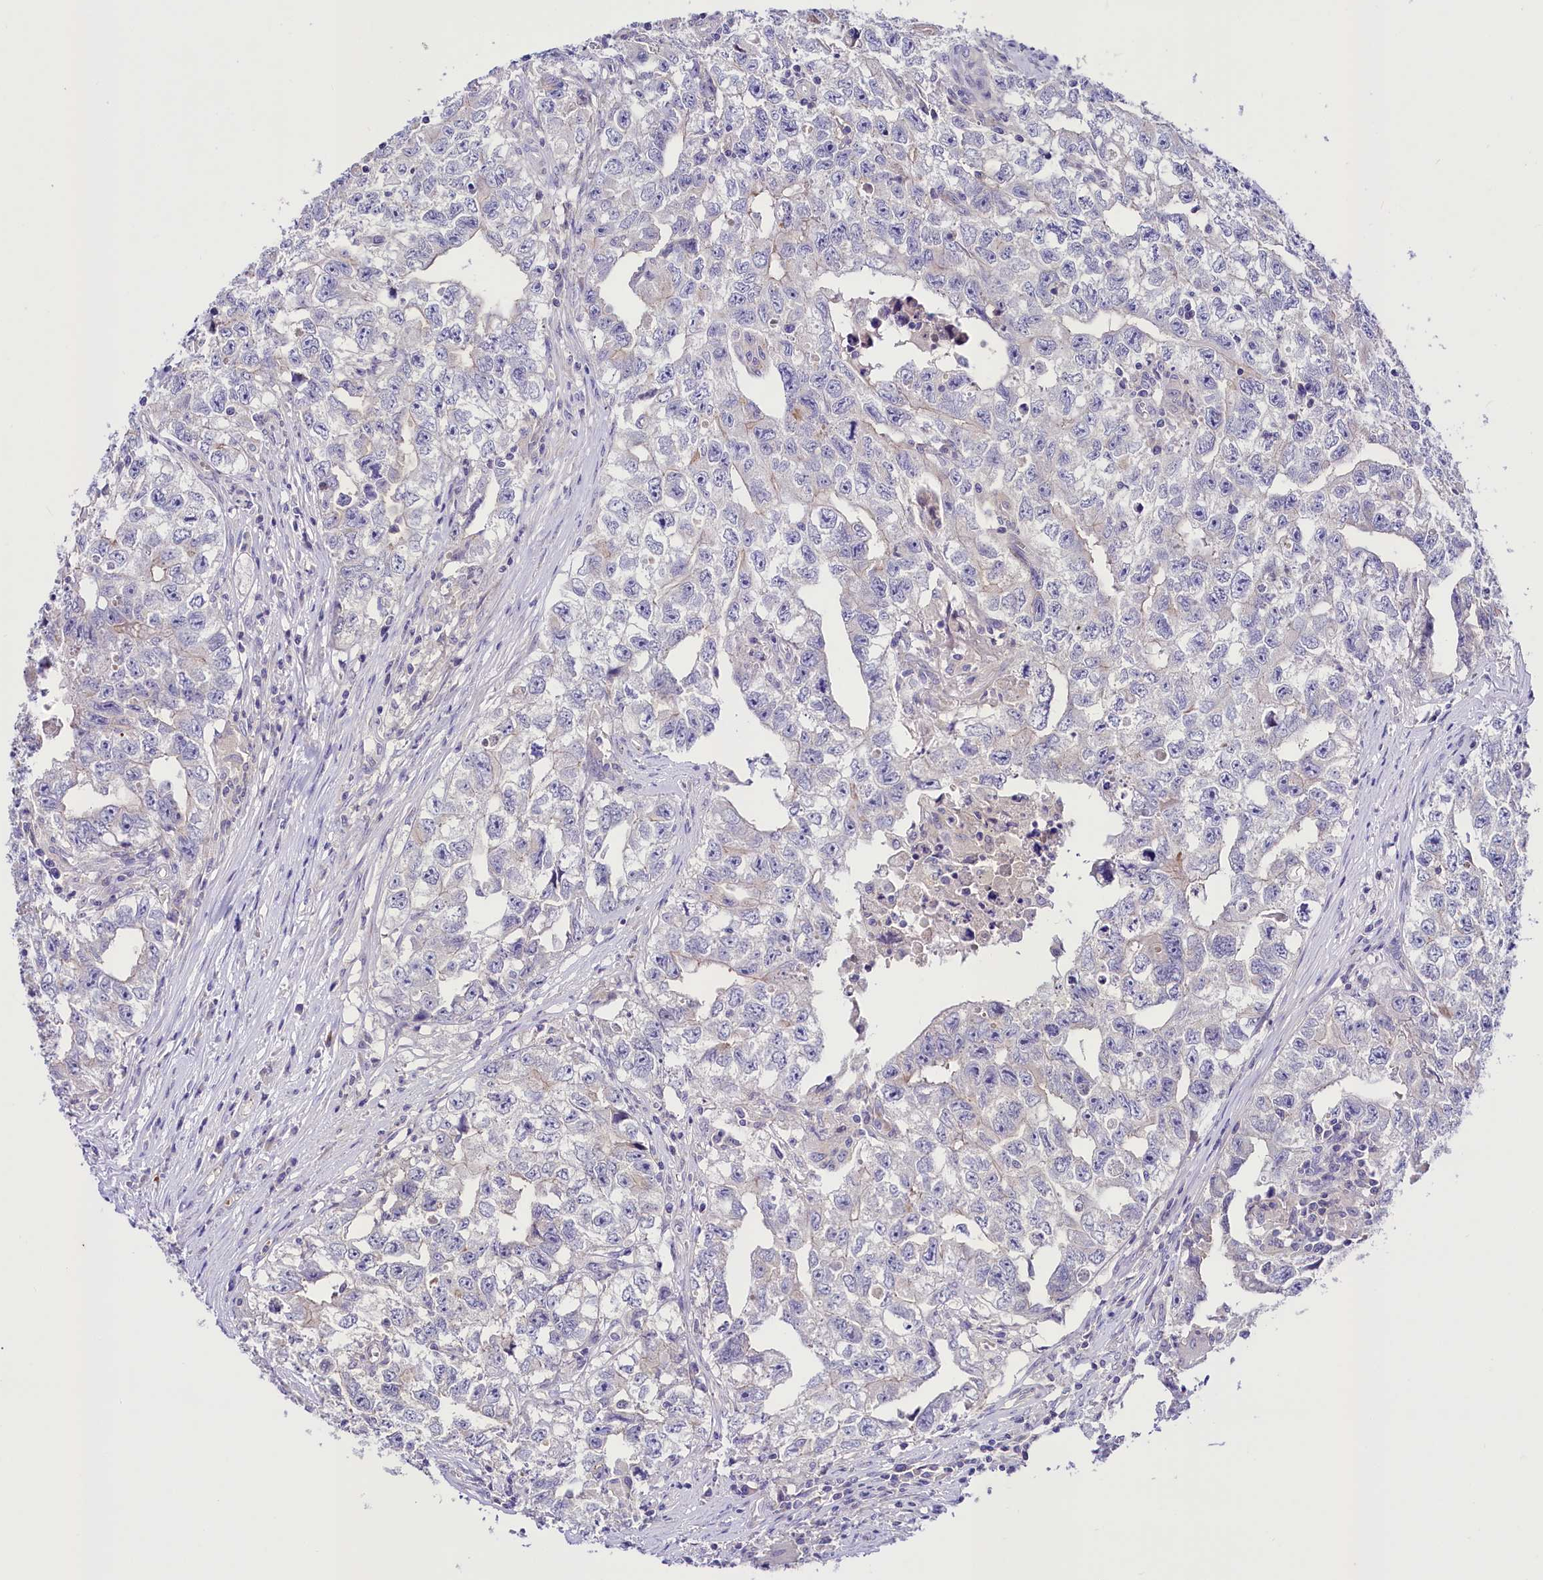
{"staining": {"intensity": "negative", "quantity": "none", "location": "none"}, "tissue": "testis cancer", "cell_type": "Tumor cells", "image_type": "cancer", "snomed": [{"axis": "morphology", "description": "Seminoma, NOS"}, {"axis": "morphology", "description": "Carcinoma, Embryonal, NOS"}, {"axis": "topography", "description": "Testis"}], "caption": "This image is of testis embryonal carcinoma stained with immunohistochemistry (IHC) to label a protein in brown with the nuclei are counter-stained blue. There is no staining in tumor cells.", "gene": "ABHD5", "patient": {"sex": "male", "age": 43}}